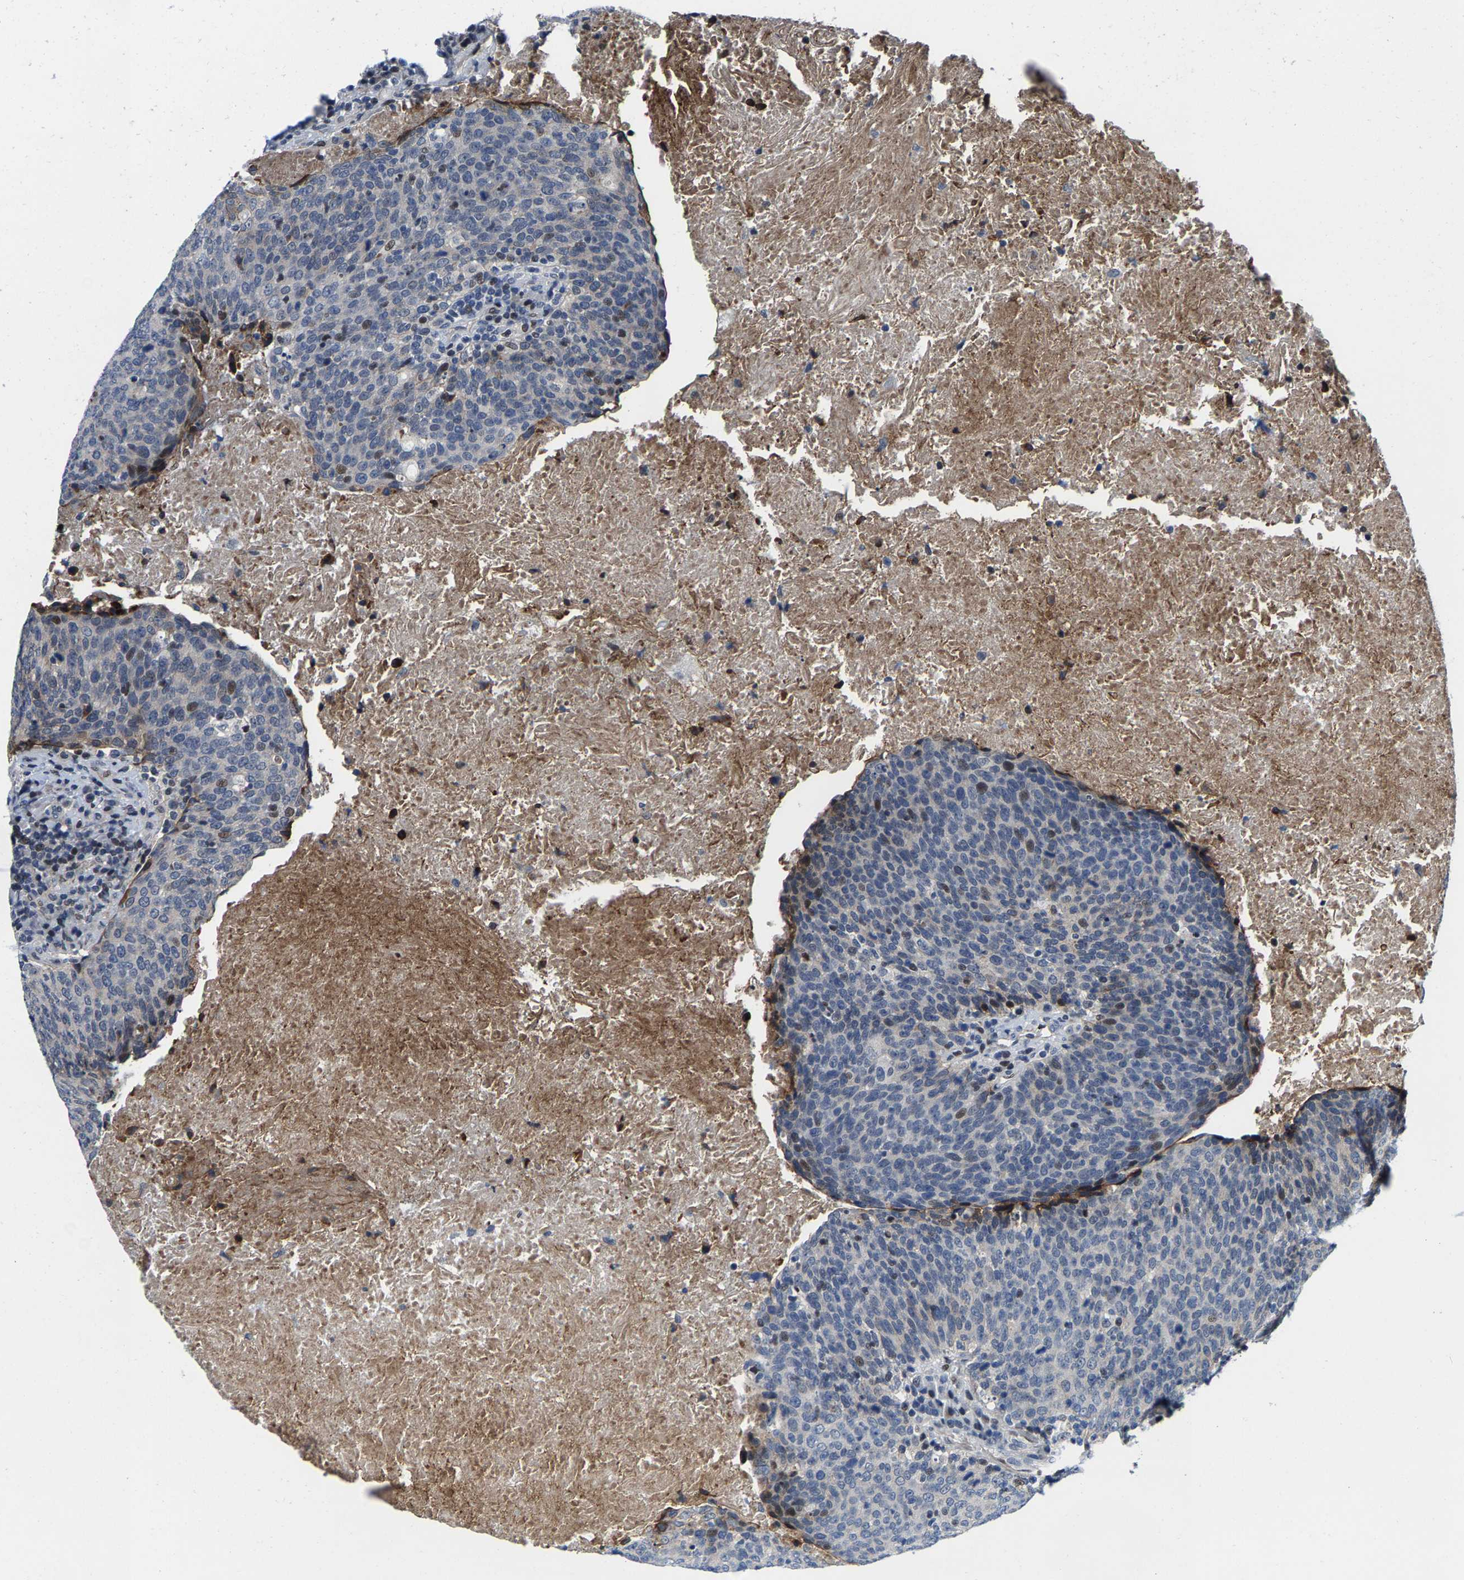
{"staining": {"intensity": "moderate", "quantity": "<25%", "location": "nuclear"}, "tissue": "head and neck cancer", "cell_type": "Tumor cells", "image_type": "cancer", "snomed": [{"axis": "morphology", "description": "Squamous cell carcinoma, NOS"}, {"axis": "morphology", "description": "Squamous cell carcinoma, metastatic, NOS"}, {"axis": "topography", "description": "Lymph node"}, {"axis": "topography", "description": "Head-Neck"}], "caption": "A high-resolution histopathology image shows immunohistochemistry (IHC) staining of head and neck cancer (metastatic squamous cell carcinoma), which reveals moderate nuclear expression in about <25% of tumor cells.", "gene": "GTPBP10", "patient": {"sex": "male", "age": 62}}